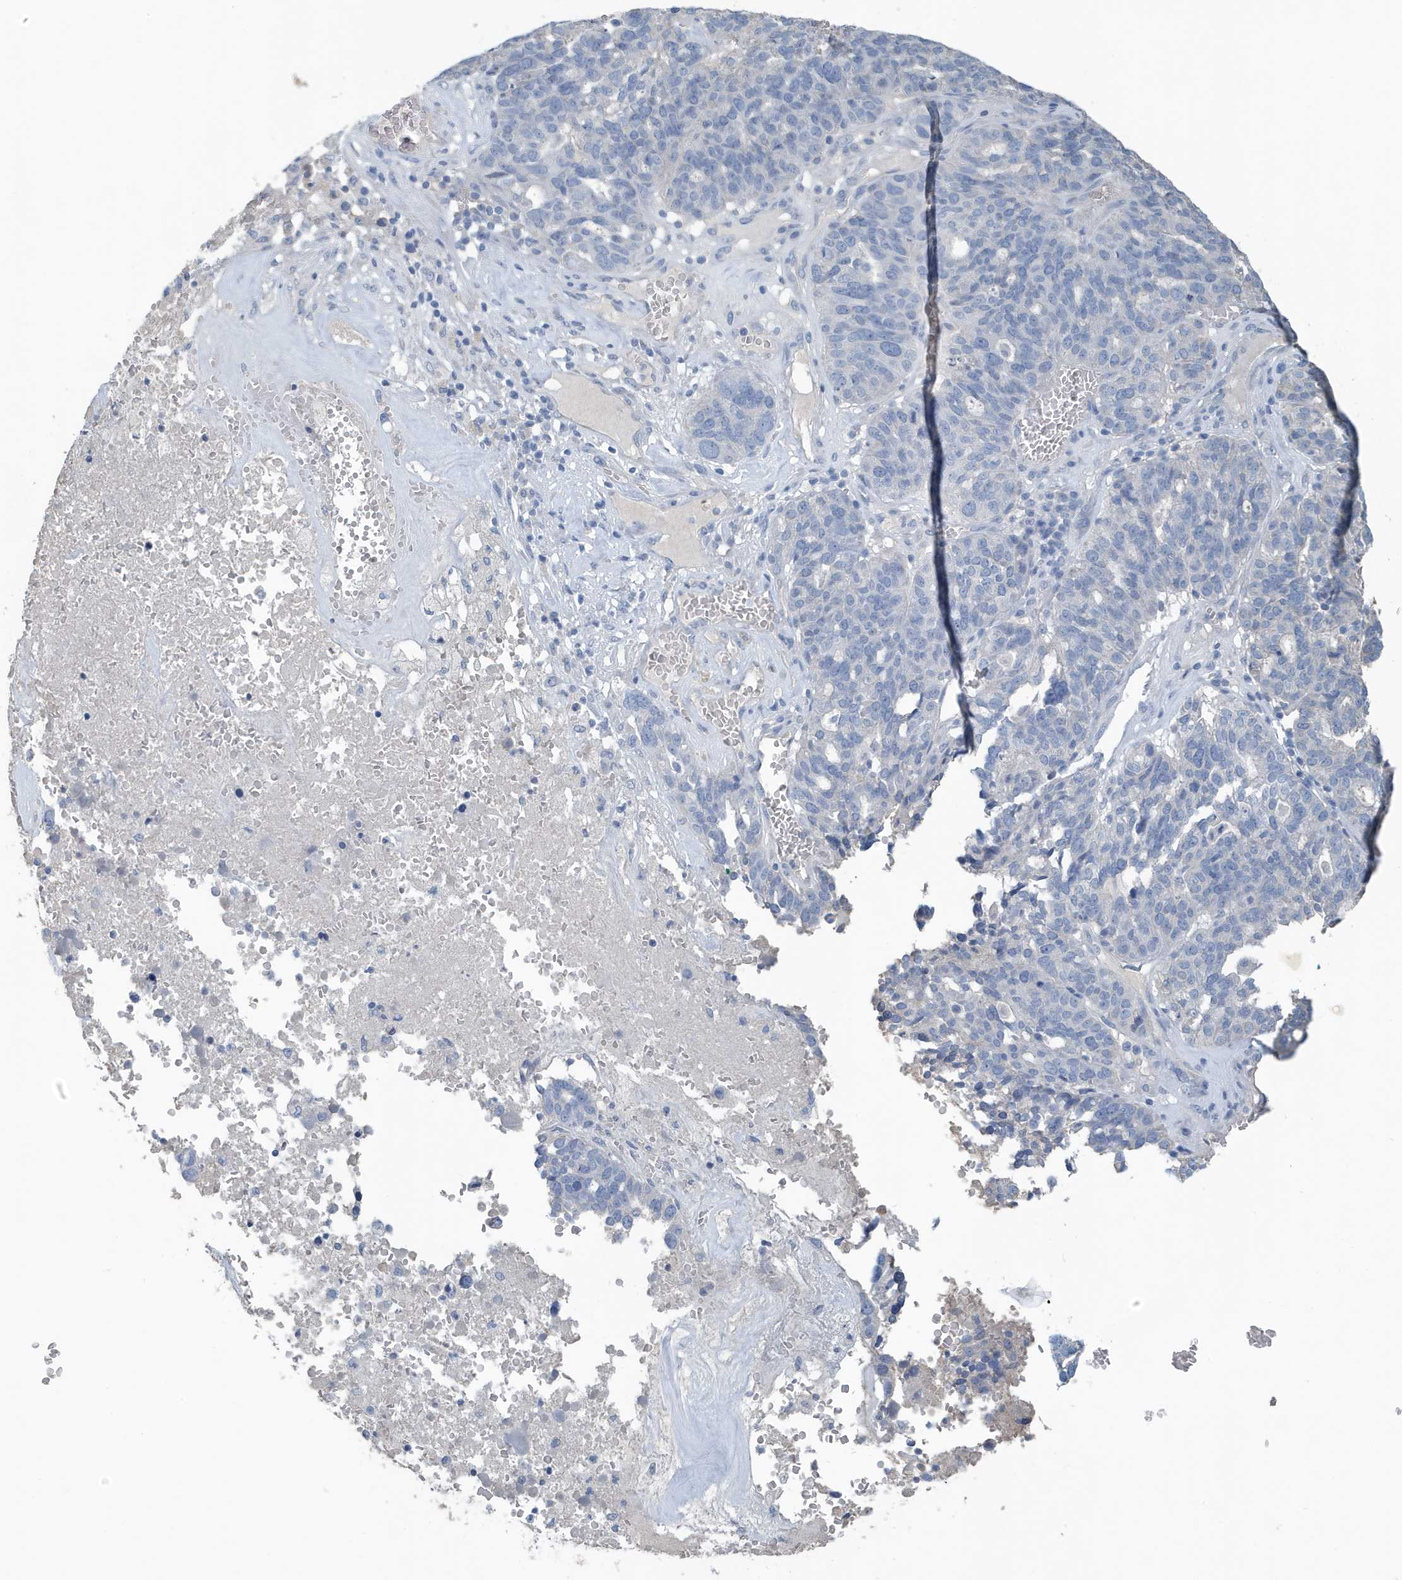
{"staining": {"intensity": "negative", "quantity": "none", "location": "none"}, "tissue": "ovarian cancer", "cell_type": "Tumor cells", "image_type": "cancer", "snomed": [{"axis": "morphology", "description": "Cystadenocarcinoma, serous, NOS"}, {"axis": "topography", "description": "Ovary"}], "caption": "Immunohistochemistry (IHC) image of ovarian cancer (serous cystadenocarcinoma) stained for a protein (brown), which demonstrates no expression in tumor cells.", "gene": "UGT2B4", "patient": {"sex": "female", "age": 59}}